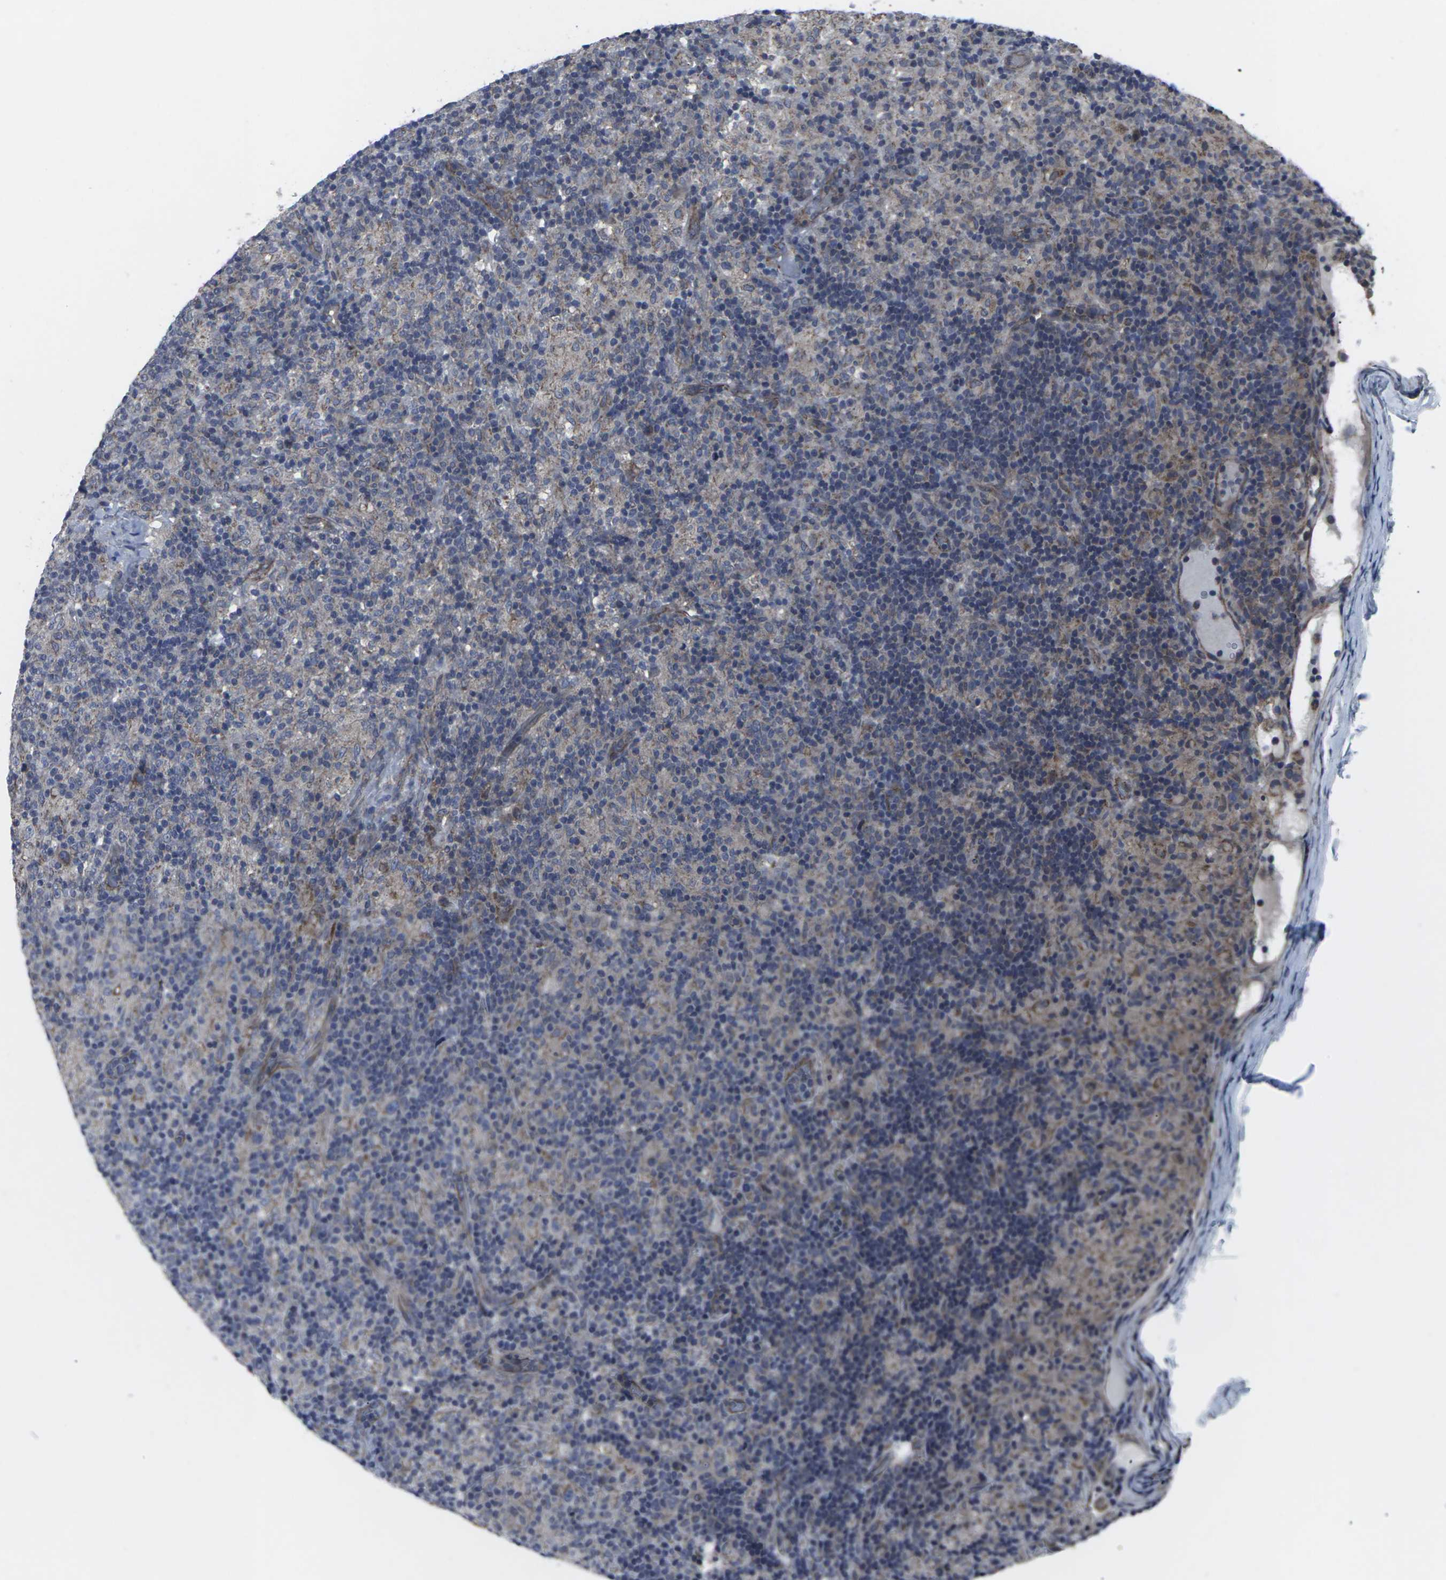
{"staining": {"intensity": "moderate", "quantity": "<25%", "location": "cytoplasmic/membranous"}, "tissue": "lymphoma", "cell_type": "Tumor cells", "image_type": "cancer", "snomed": [{"axis": "morphology", "description": "Hodgkin's disease, NOS"}, {"axis": "topography", "description": "Lymph node"}], "caption": "Hodgkin's disease stained for a protein (brown) exhibits moderate cytoplasmic/membranous positive positivity in about <25% of tumor cells.", "gene": "MAPKAPK2", "patient": {"sex": "male", "age": 70}}